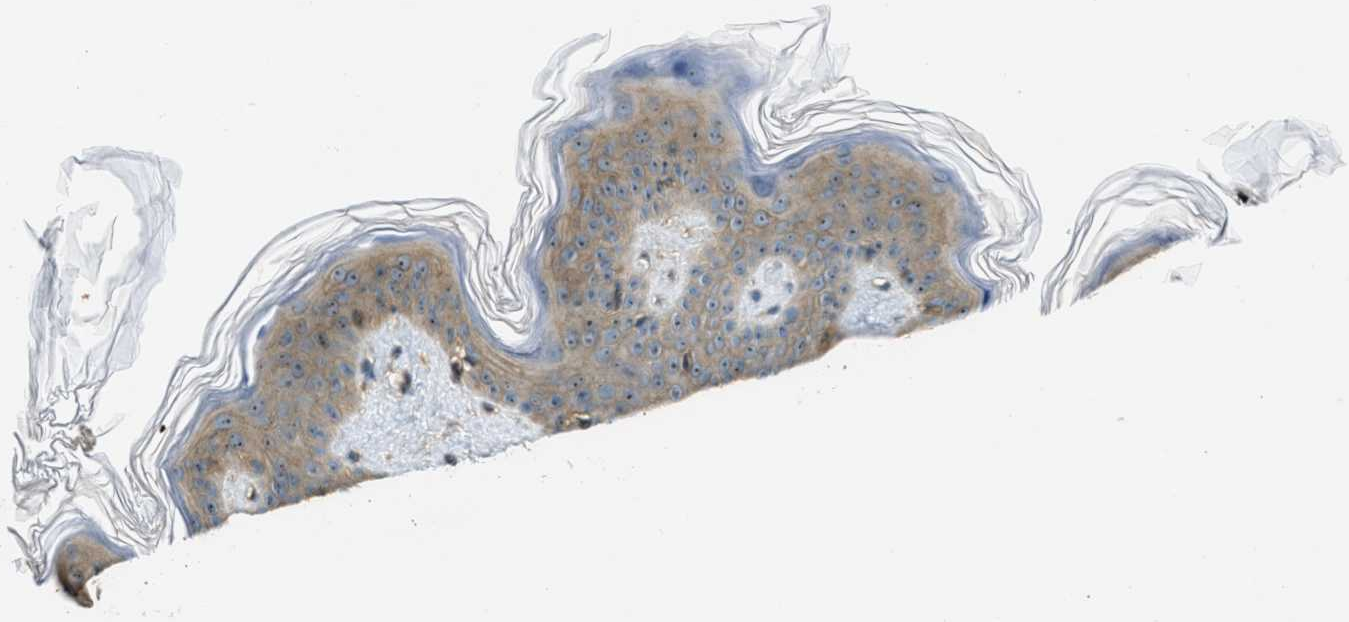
{"staining": {"intensity": "moderate", "quantity": ">75%", "location": "cytoplasmic/membranous"}, "tissue": "skin", "cell_type": "Fibroblasts", "image_type": "normal", "snomed": [{"axis": "morphology", "description": "Normal tissue, NOS"}, {"axis": "topography", "description": "Skin"}], "caption": "A histopathology image of skin stained for a protein reveals moderate cytoplasmic/membranous brown staining in fibroblasts.", "gene": "OSMR", "patient": {"sex": "female", "age": 17}}